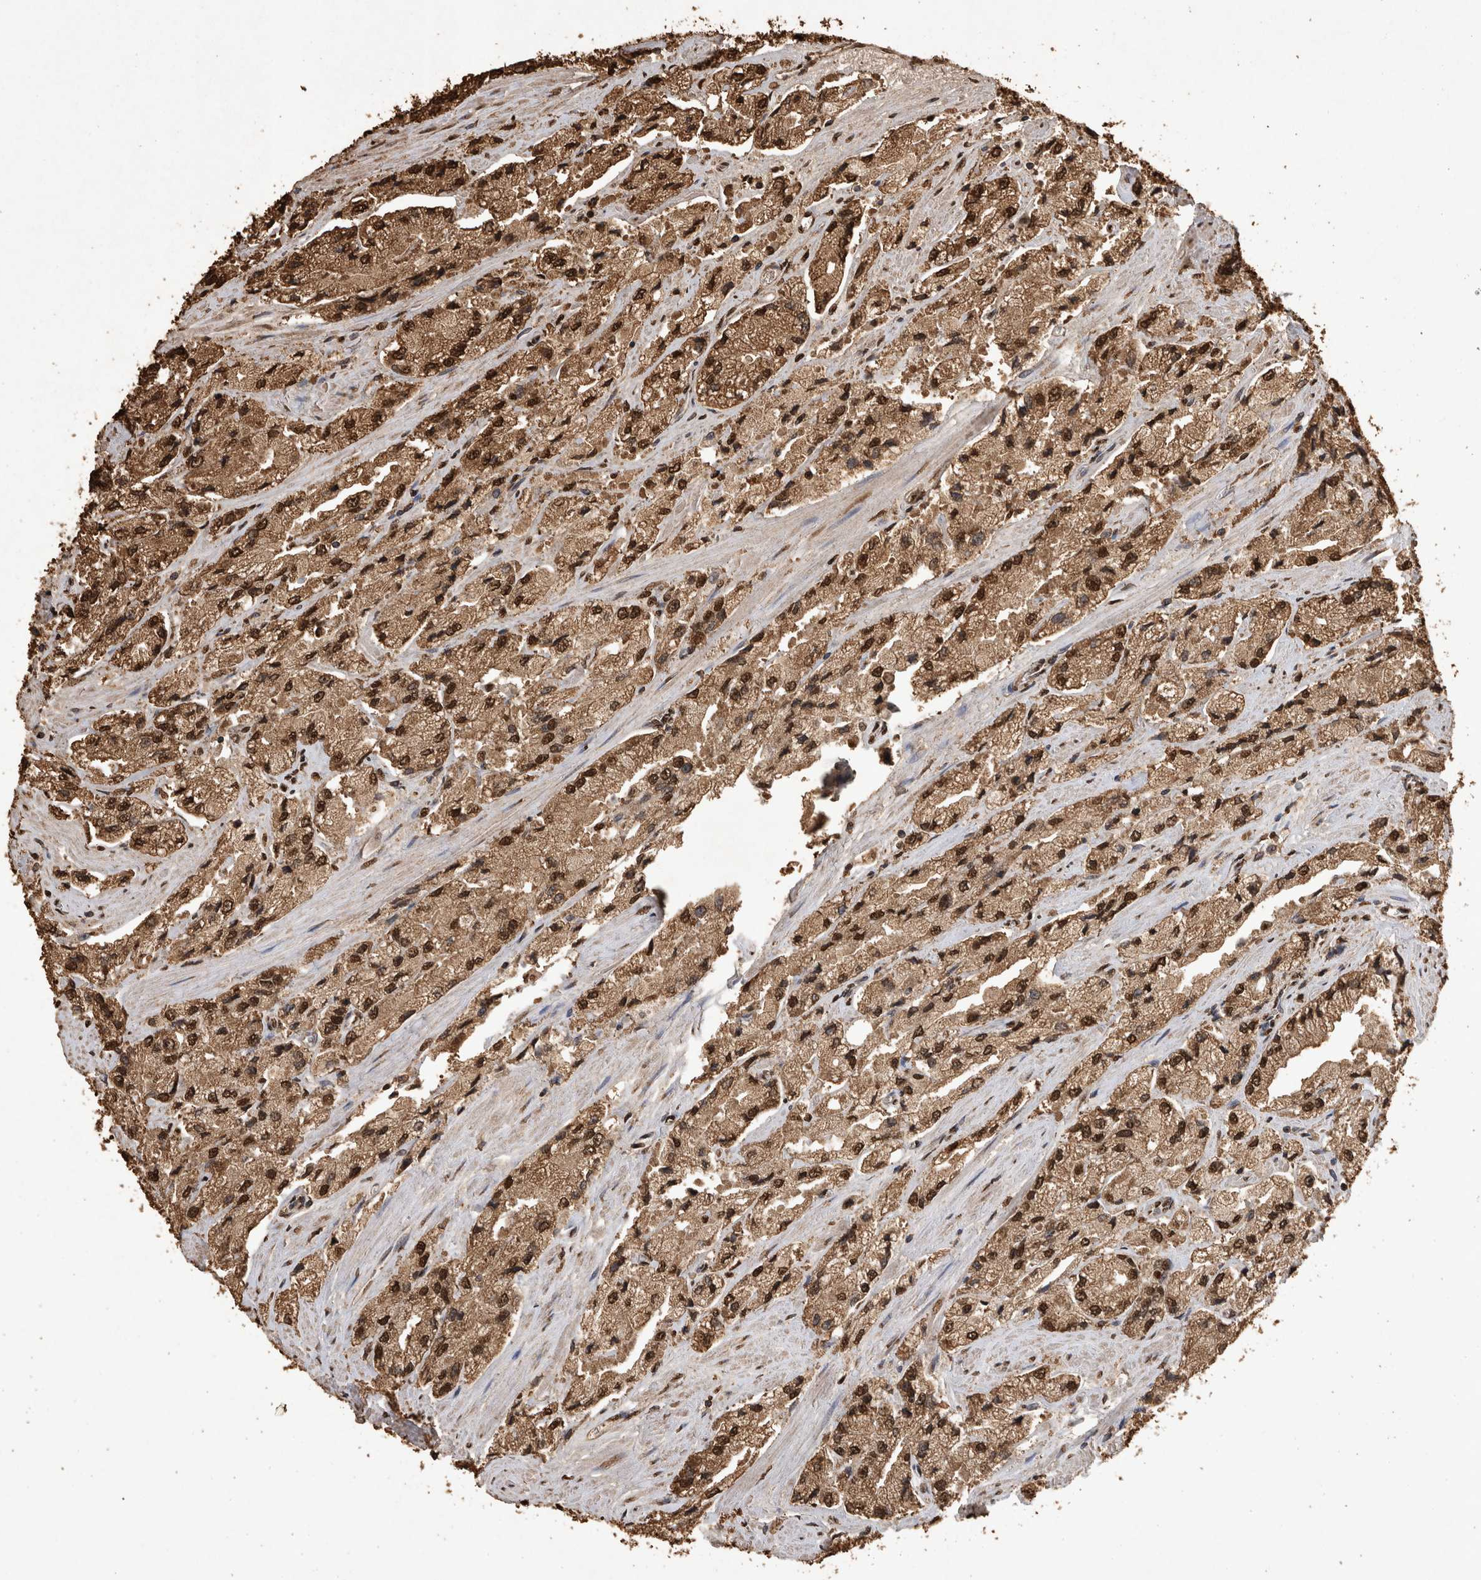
{"staining": {"intensity": "strong", "quantity": ">75%", "location": "cytoplasmic/membranous,nuclear"}, "tissue": "prostate cancer", "cell_type": "Tumor cells", "image_type": "cancer", "snomed": [{"axis": "morphology", "description": "Adenocarcinoma, High grade"}, {"axis": "topography", "description": "Prostate"}], "caption": "Strong cytoplasmic/membranous and nuclear protein staining is present in about >75% of tumor cells in prostate cancer. (brown staining indicates protein expression, while blue staining denotes nuclei).", "gene": "OAS2", "patient": {"sex": "male", "age": 58}}